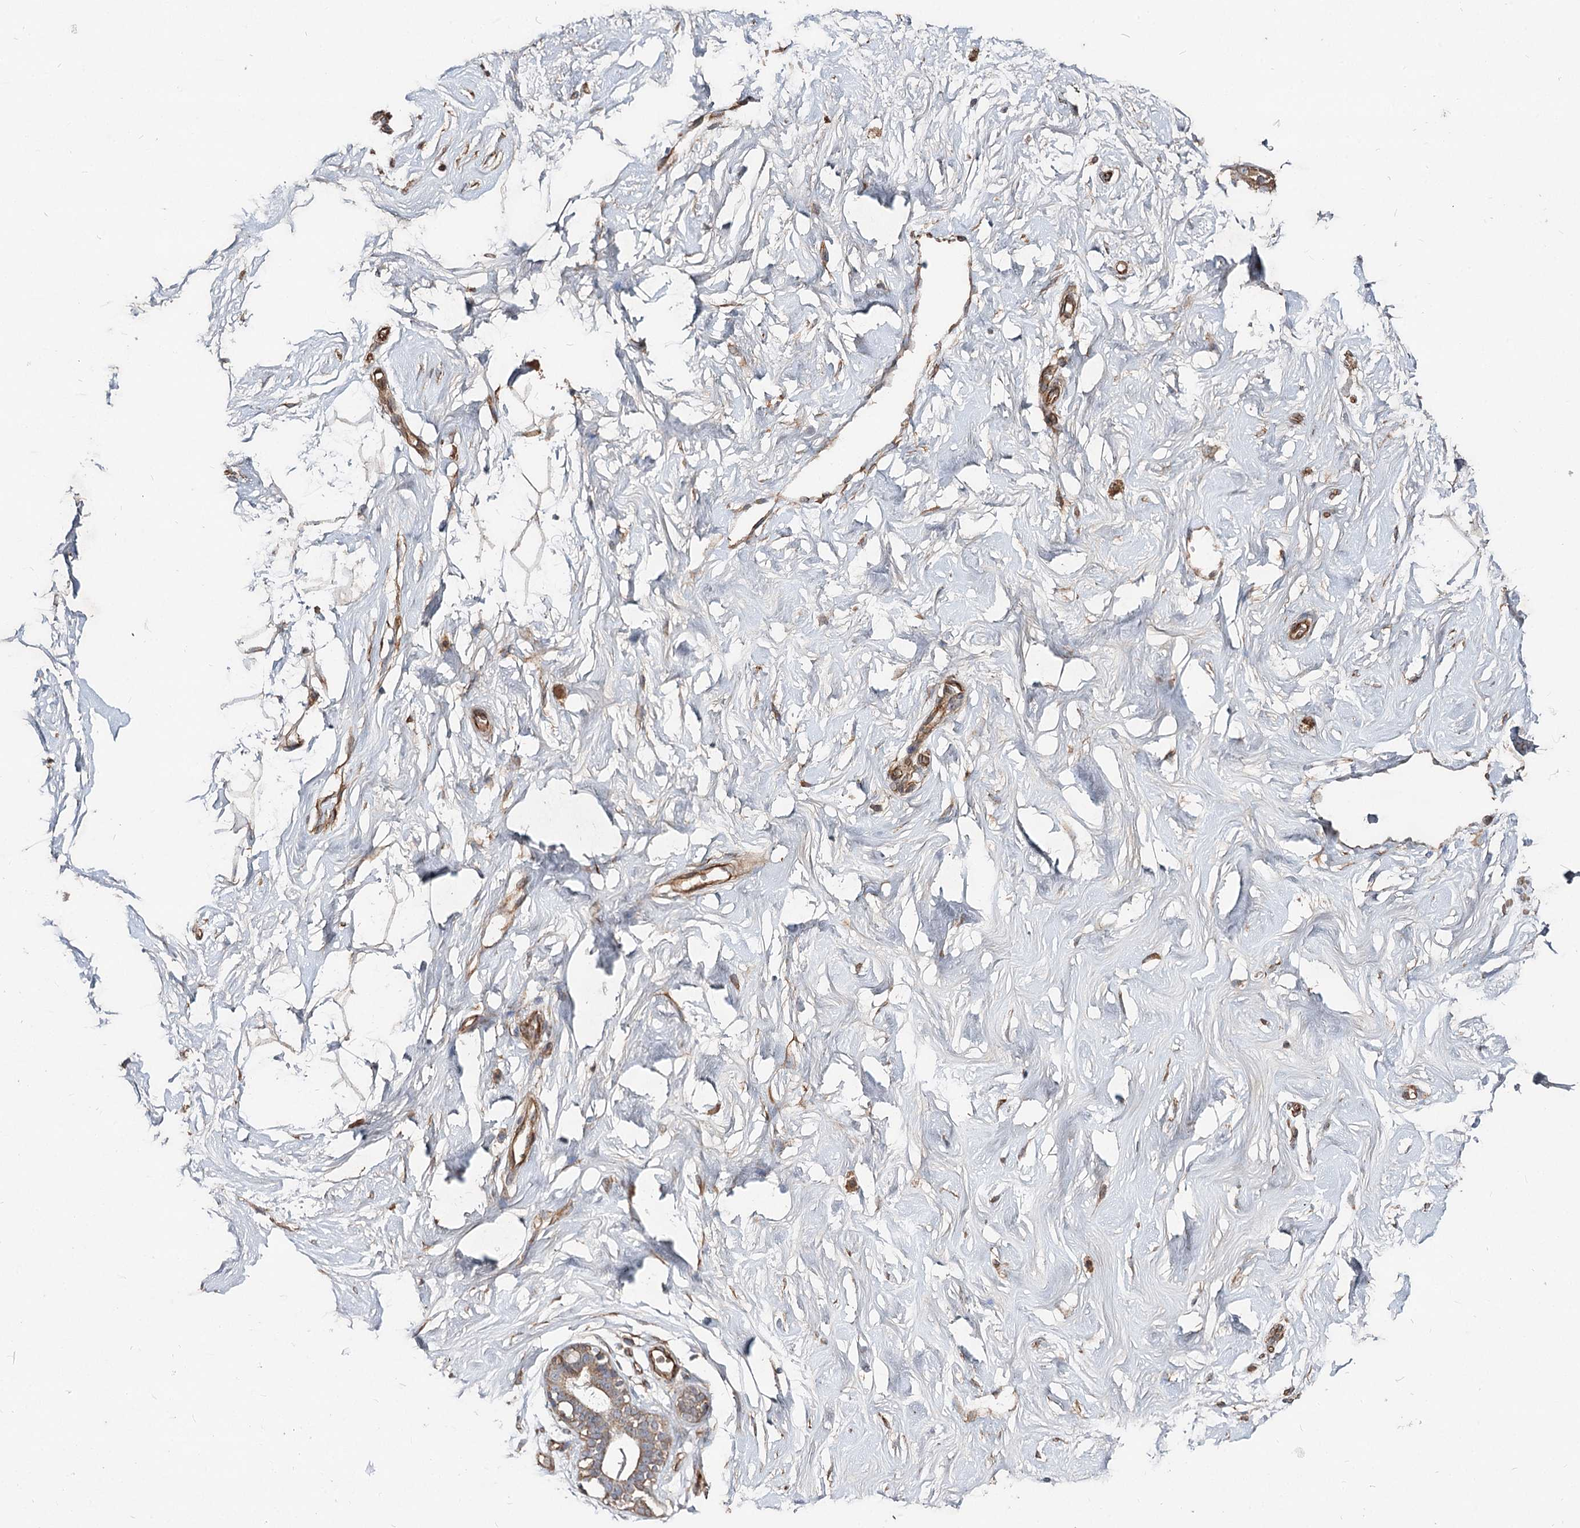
{"staining": {"intensity": "moderate", "quantity": ">75%", "location": "cytoplasmic/membranous"}, "tissue": "breast", "cell_type": "Adipocytes", "image_type": "normal", "snomed": [{"axis": "morphology", "description": "Normal tissue, NOS"}, {"axis": "morphology", "description": "Adenoma, NOS"}, {"axis": "topography", "description": "Breast"}], "caption": "Protein analysis of normal breast shows moderate cytoplasmic/membranous expression in approximately >75% of adipocytes. (brown staining indicates protein expression, while blue staining denotes nuclei).", "gene": "SPART", "patient": {"sex": "female", "age": 23}}